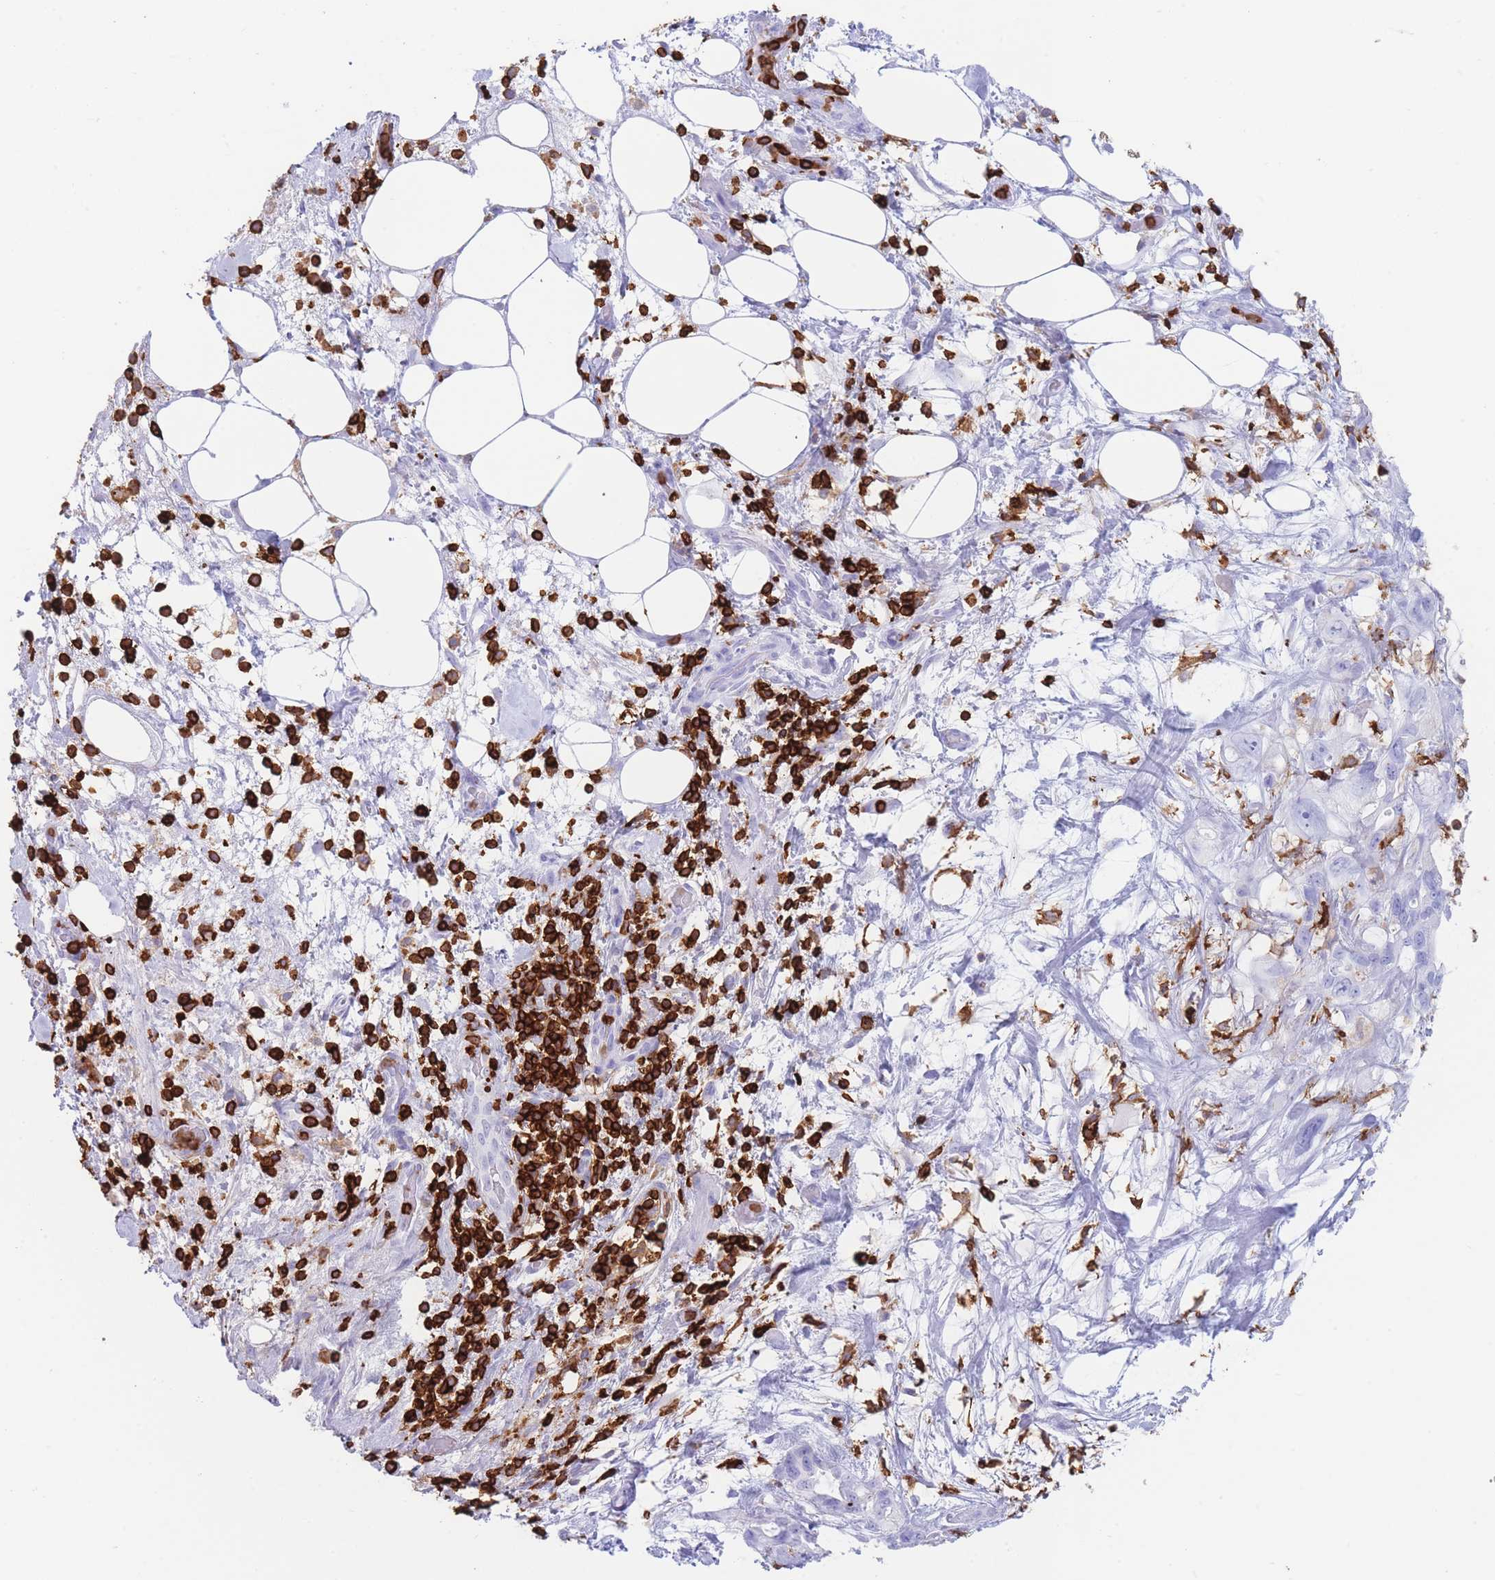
{"staining": {"intensity": "negative", "quantity": "none", "location": "none"}, "tissue": "pancreatic cancer", "cell_type": "Tumor cells", "image_type": "cancer", "snomed": [{"axis": "morphology", "description": "Adenocarcinoma, NOS"}, {"axis": "topography", "description": "Pancreas"}], "caption": "A high-resolution image shows immunohistochemistry staining of adenocarcinoma (pancreatic), which demonstrates no significant positivity in tumor cells.", "gene": "CORO1A", "patient": {"sex": "female", "age": 61}}